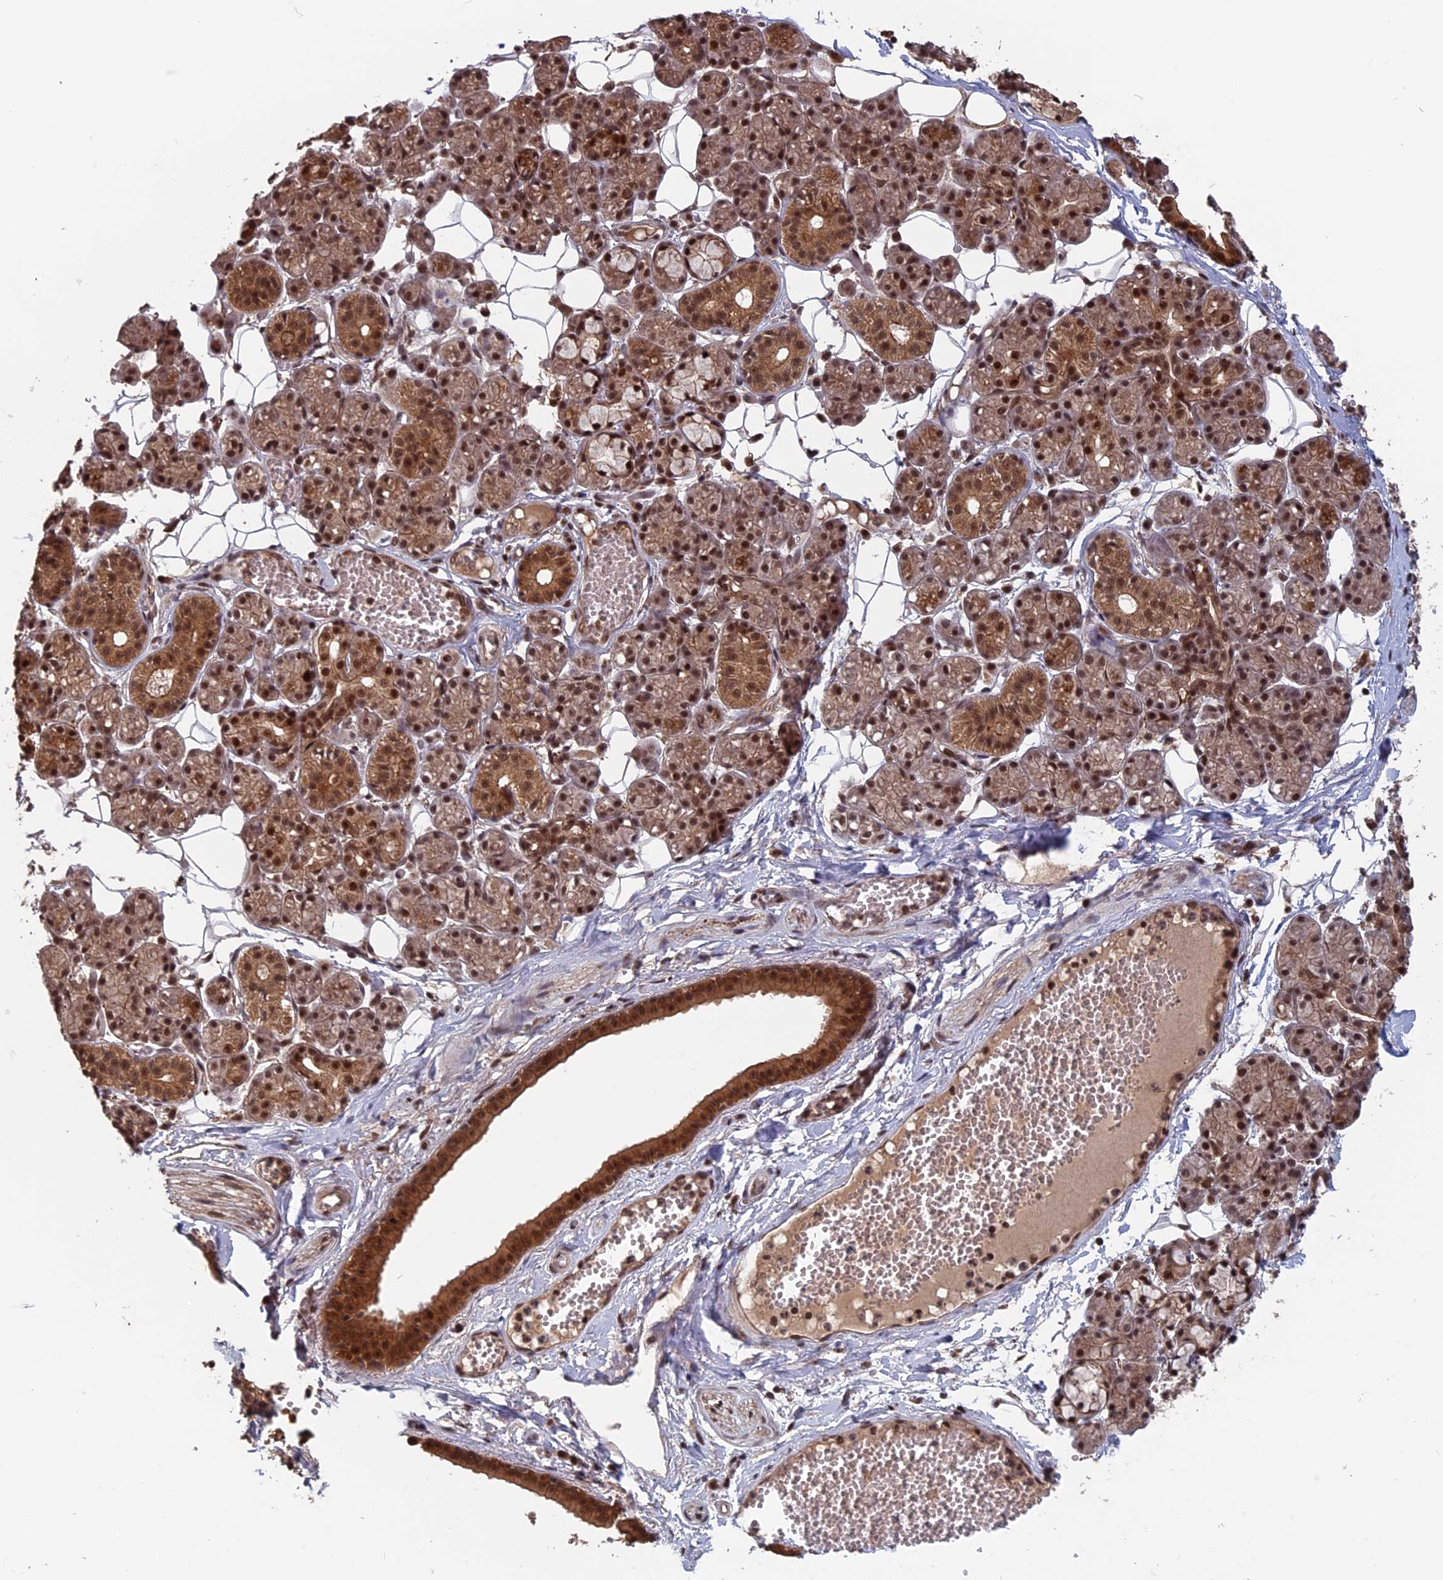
{"staining": {"intensity": "moderate", "quantity": ">75%", "location": "cytoplasmic/membranous,nuclear"}, "tissue": "salivary gland", "cell_type": "Glandular cells", "image_type": "normal", "snomed": [{"axis": "morphology", "description": "Normal tissue, NOS"}, {"axis": "topography", "description": "Salivary gland"}], "caption": "Protein expression analysis of unremarkable salivary gland exhibits moderate cytoplasmic/membranous,nuclear expression in approximately >75% of glandular cells.", "gene": "CACTIN", "patient": {"sex": "male", "age": 63}}